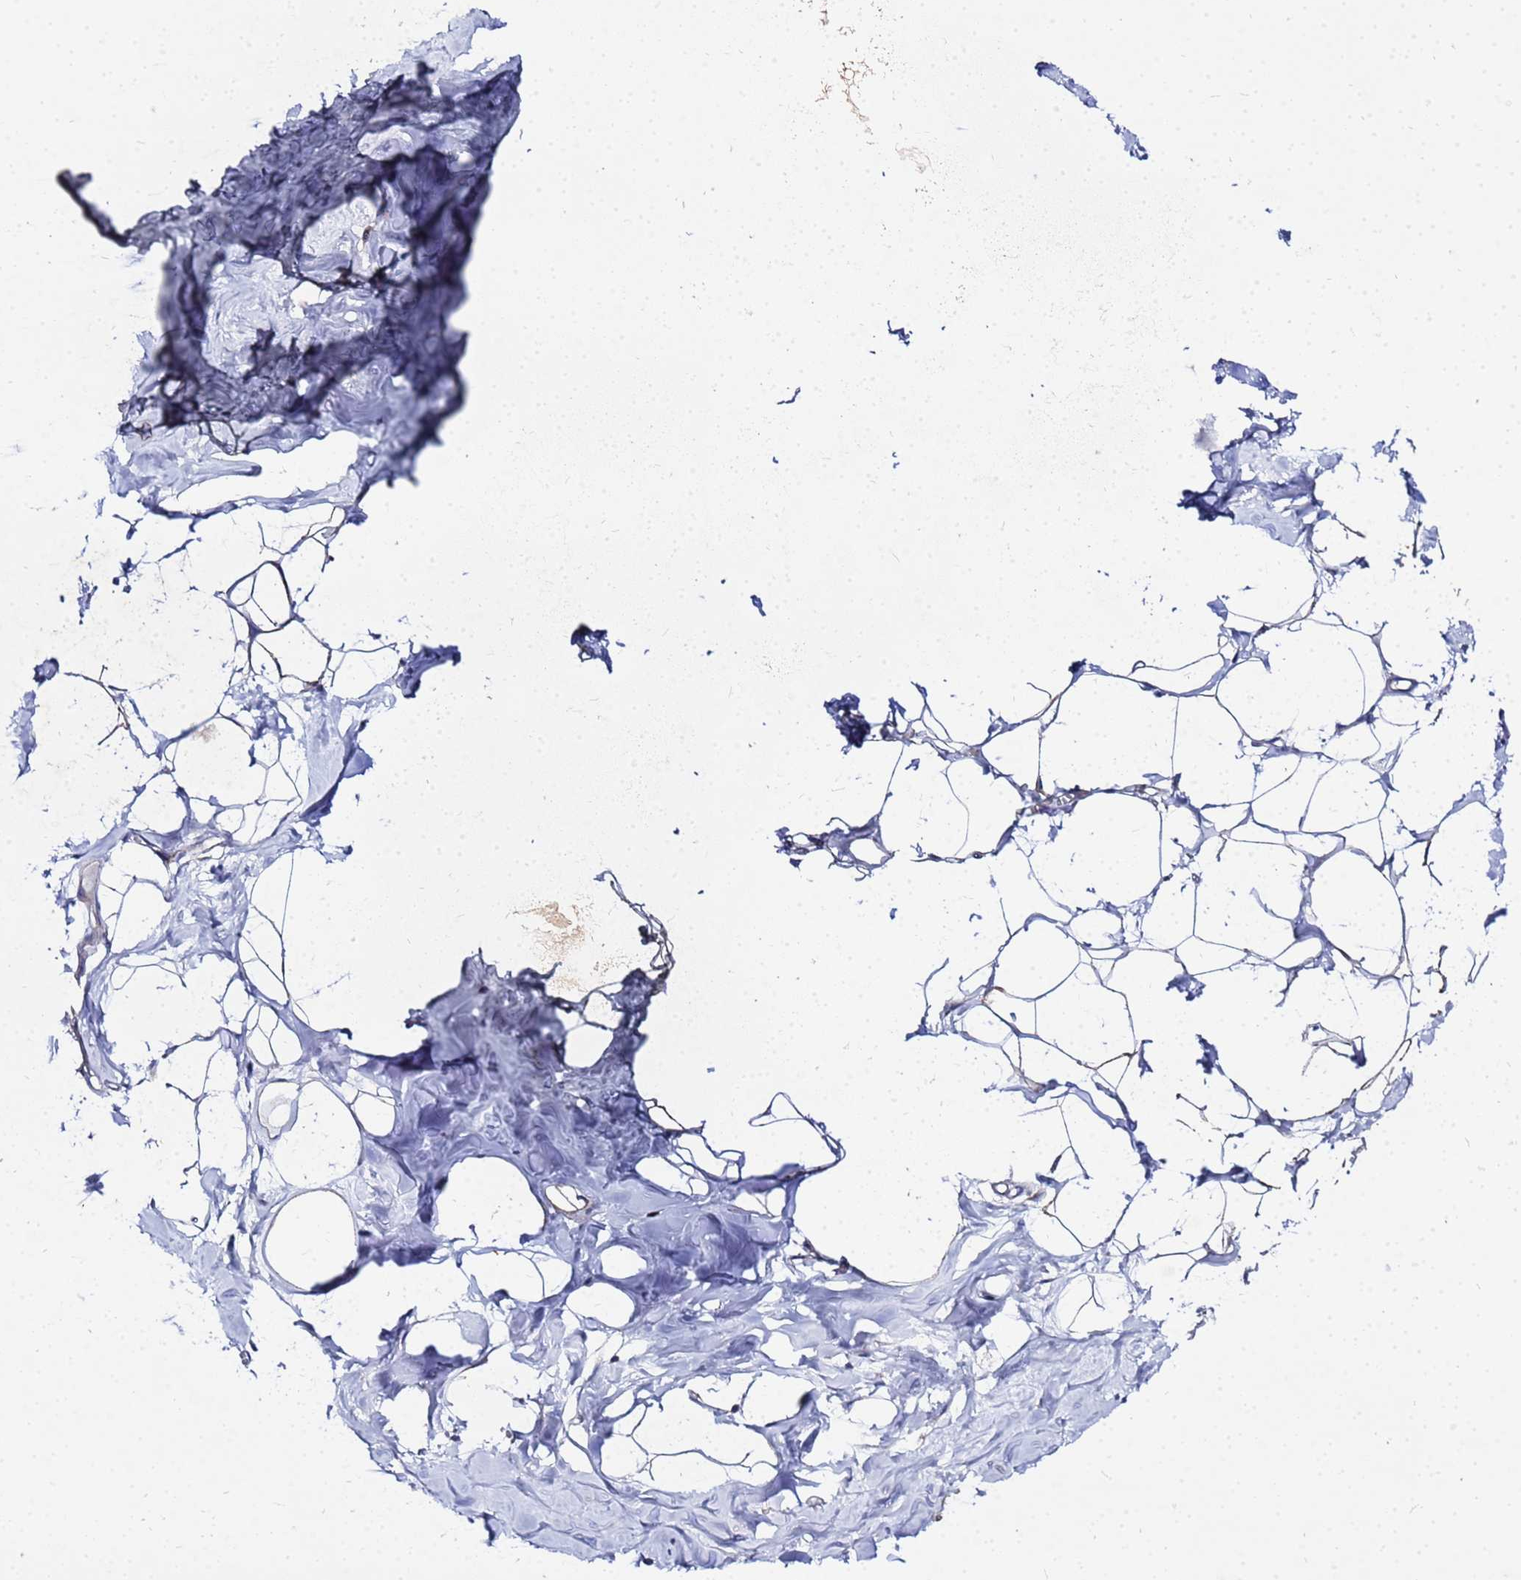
{"staining": {"intensity": "negative", "quantity": "none", "location": "none"}, "tissue": "breast", "cell_type": "Adipocytes", "image_type": "normal", "snomed": [{"axis": "morphology", "description": "Normal tissue, NOS"}, {"axis": "topography", "description": "Breast"}], "caption": "Immunohistochemistry (IHC) histopathology image of unremarkable breast: breast stained with DAB shows no significant protein positivity in adipocytes. Nuclei are stained in blue.", "gene": "FAHD2A", "patient": {"sex": "female", "age": 27}}